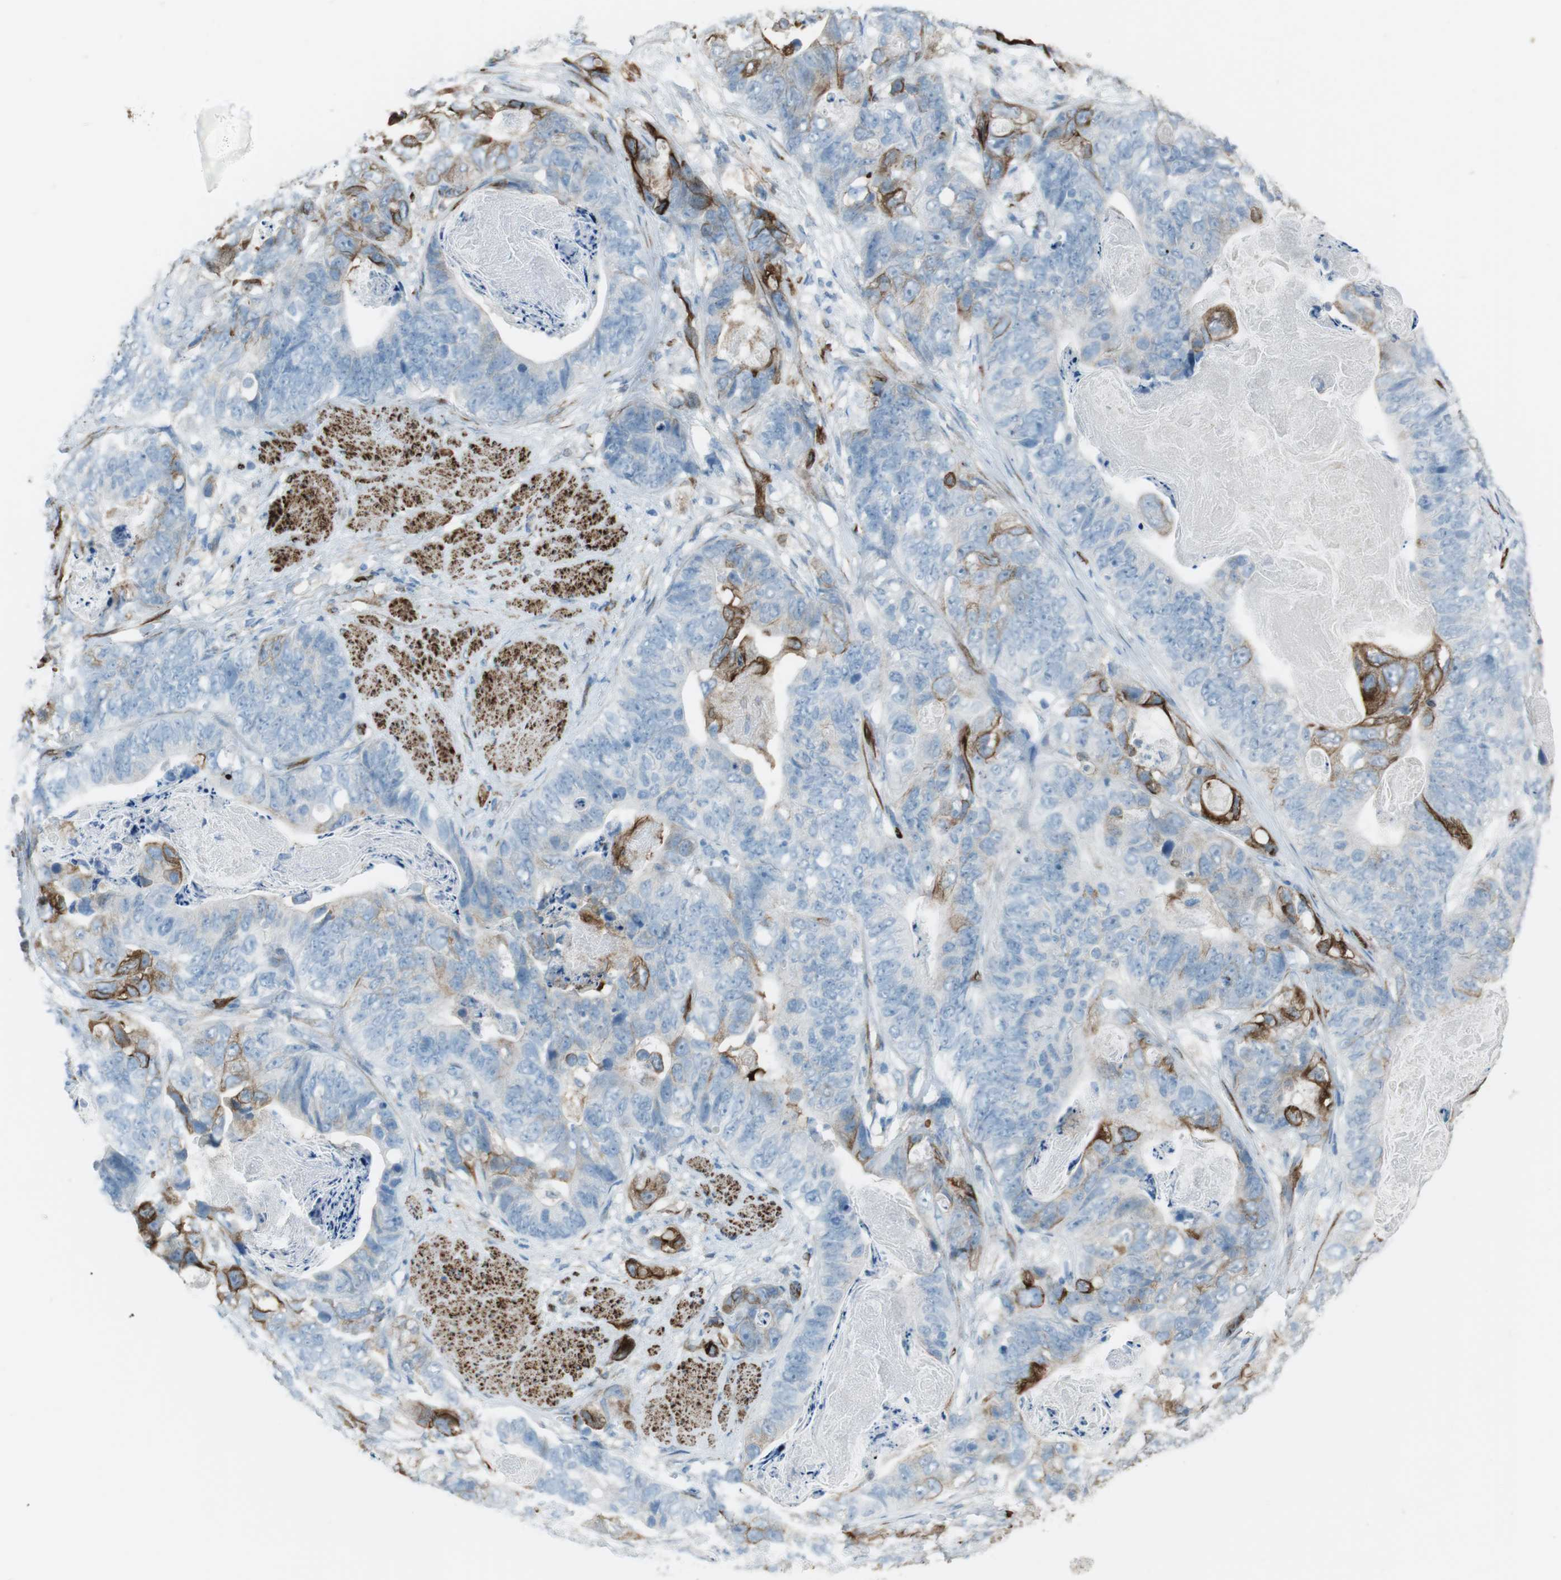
{"staining": {"intensity": "moderate", "quantity": "<25%", "location": "cytoplasmic/membranous"}, "tissue": "stomach cancer", "cell_type": "Tumor cells", "image_type": "cancer", "snomed": [{"axis": "morphology", "description": "Adenocarcinoma, NOS"}, {"axis": "topography", "description": "Stomach"}], "caption": "A brown stain highlights moderate cytoplasmic/membranous positivity of a protein in stomach adenocarcinoma tumor cells. The protein is stained brown, and the nuclei are stained in blue (DAB (3,3'-diaminobenzidine) IHC with brightfield microscopy, high magnification).", "gene": "TUBB2A", "patient": {"sex": "female", "age": 89}}